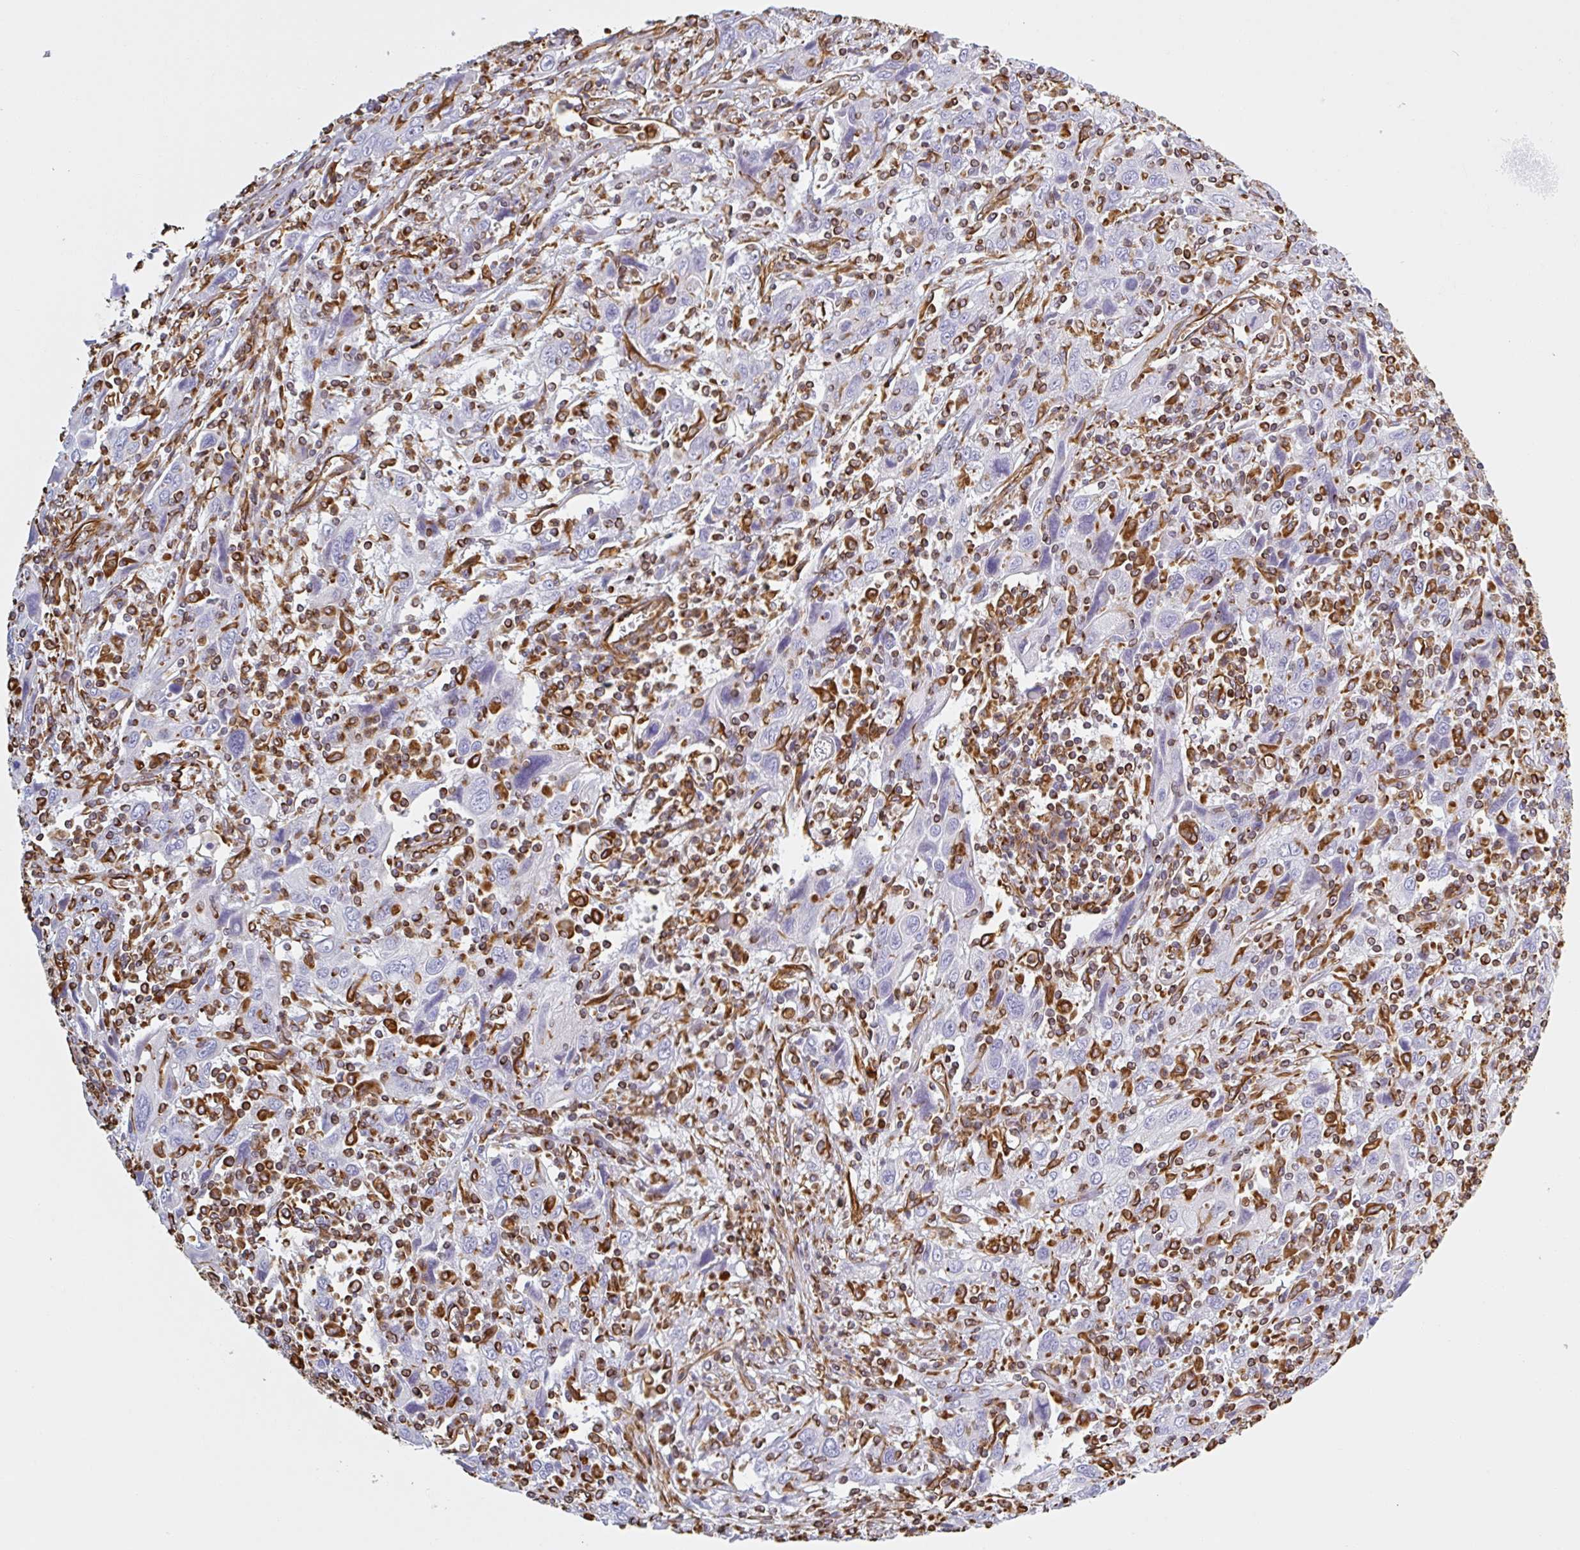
{"staining": {"intensity": "negative", "quantity": "none", "location": "none"}, "tissue": "cervical cancer", "cell_type": "Tumor cells", "image_type": "cancer", "snomed": [{"axis": "morphology", "description": "Squamous cell carcinoma, NOS"}, {"axis": "topography", "description": "Cervix"}], "caption": "Squamous cell carcinoma (cervical) stained for a protein using immunohistochemistry exhibits no staining tumor cells.", "gene": "PPFIA1", "patient": {"sex": "female", "age": 46}}